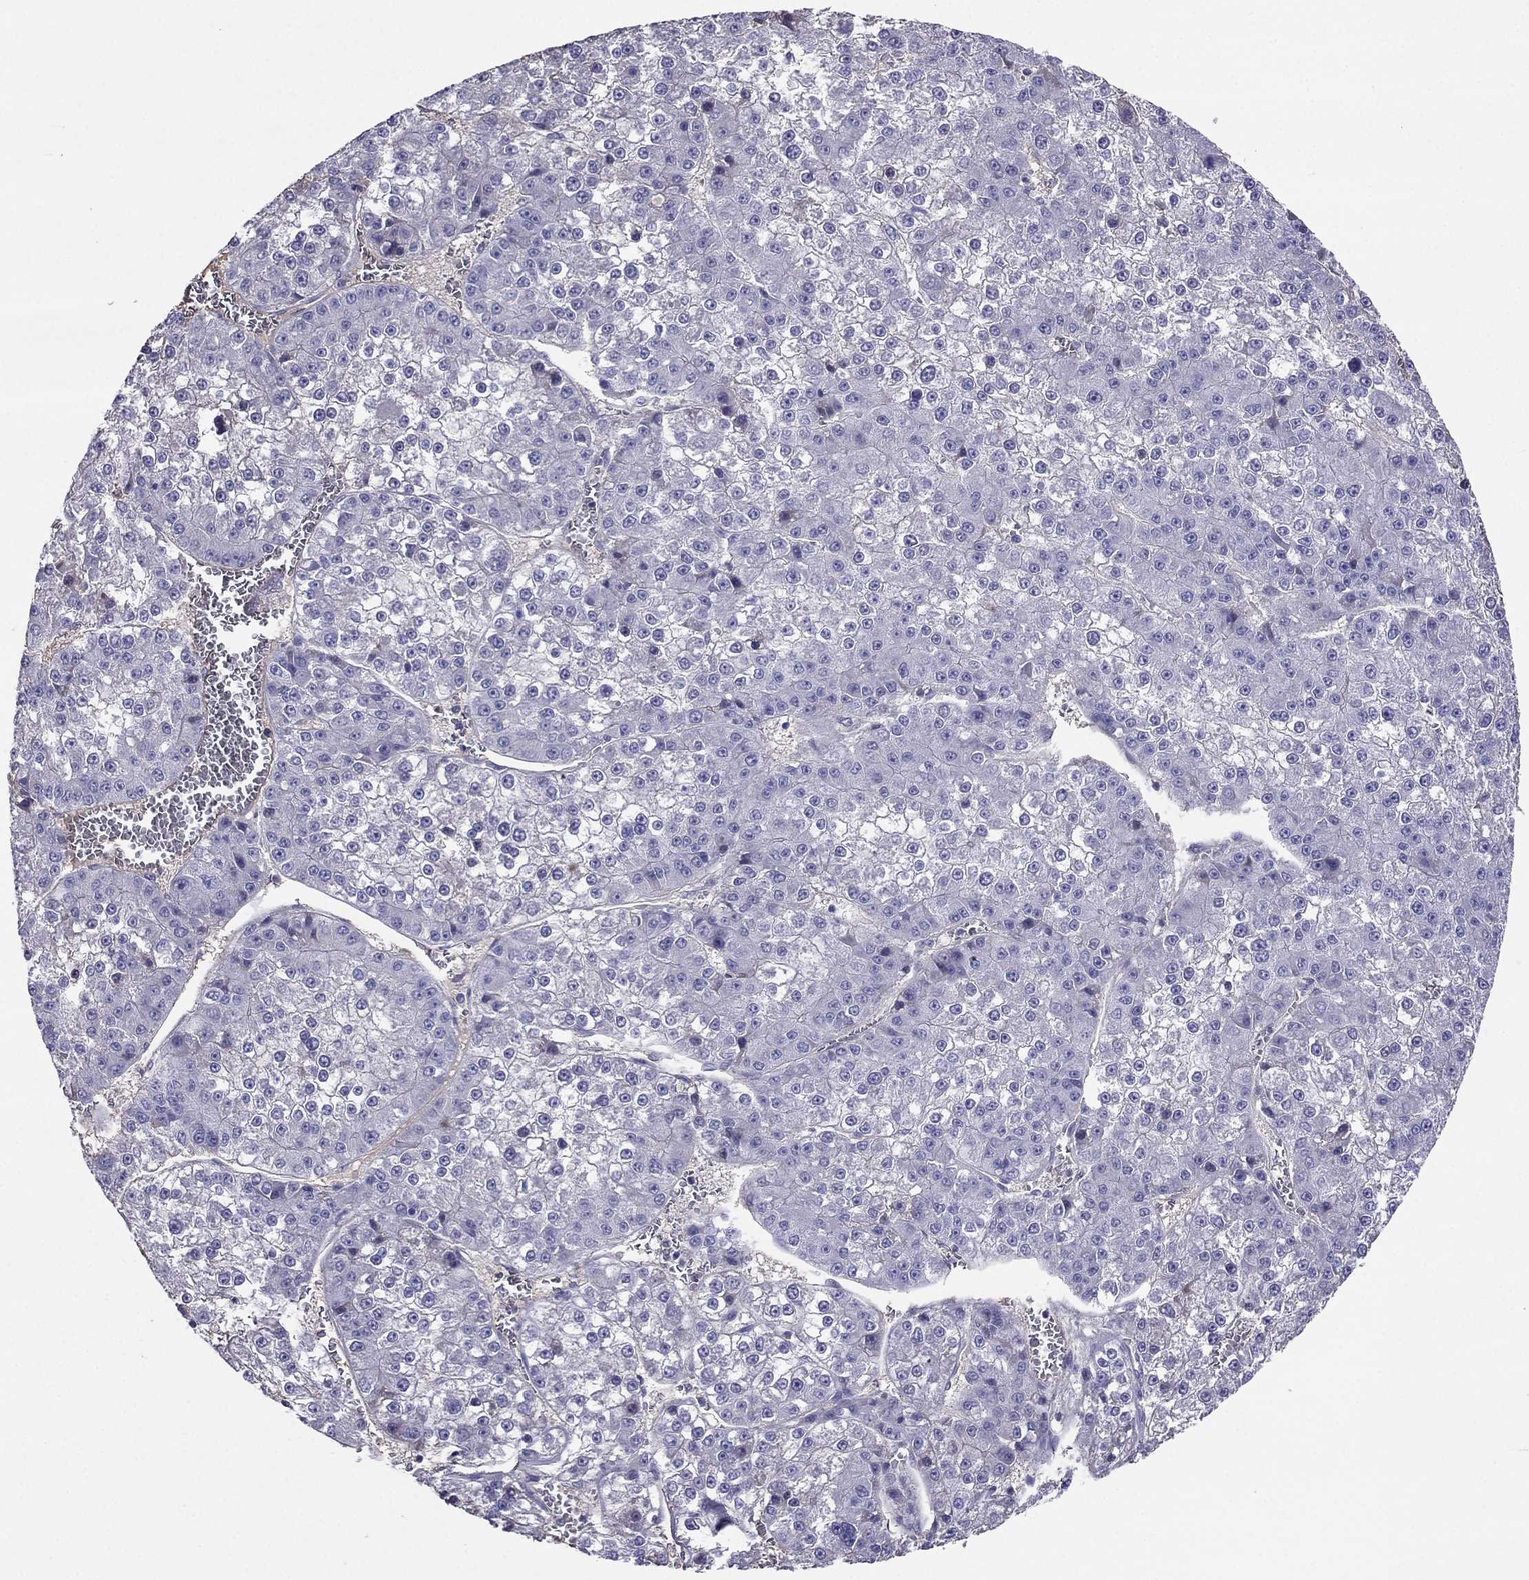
{"staining": {"intensity": "negative", "quantity": "none", "location": "none"}, "tissue": "liver cancer", "cell_type": "Tumor cells", "image_type": "cancer", "snomed": [{"axis": "morphology", "description": "Carcinoma, Hepatocellular, NOS"}, {"axis": "topography", "description": "Liver"}], "caption": "Human liver hepatocellular carcinoma stained for a protein using immunohistochemistry (IHC) reveals no expression in tumor cells.", "gene": "TBC1D21", "patient": {"sex": "female", "age": 73}}